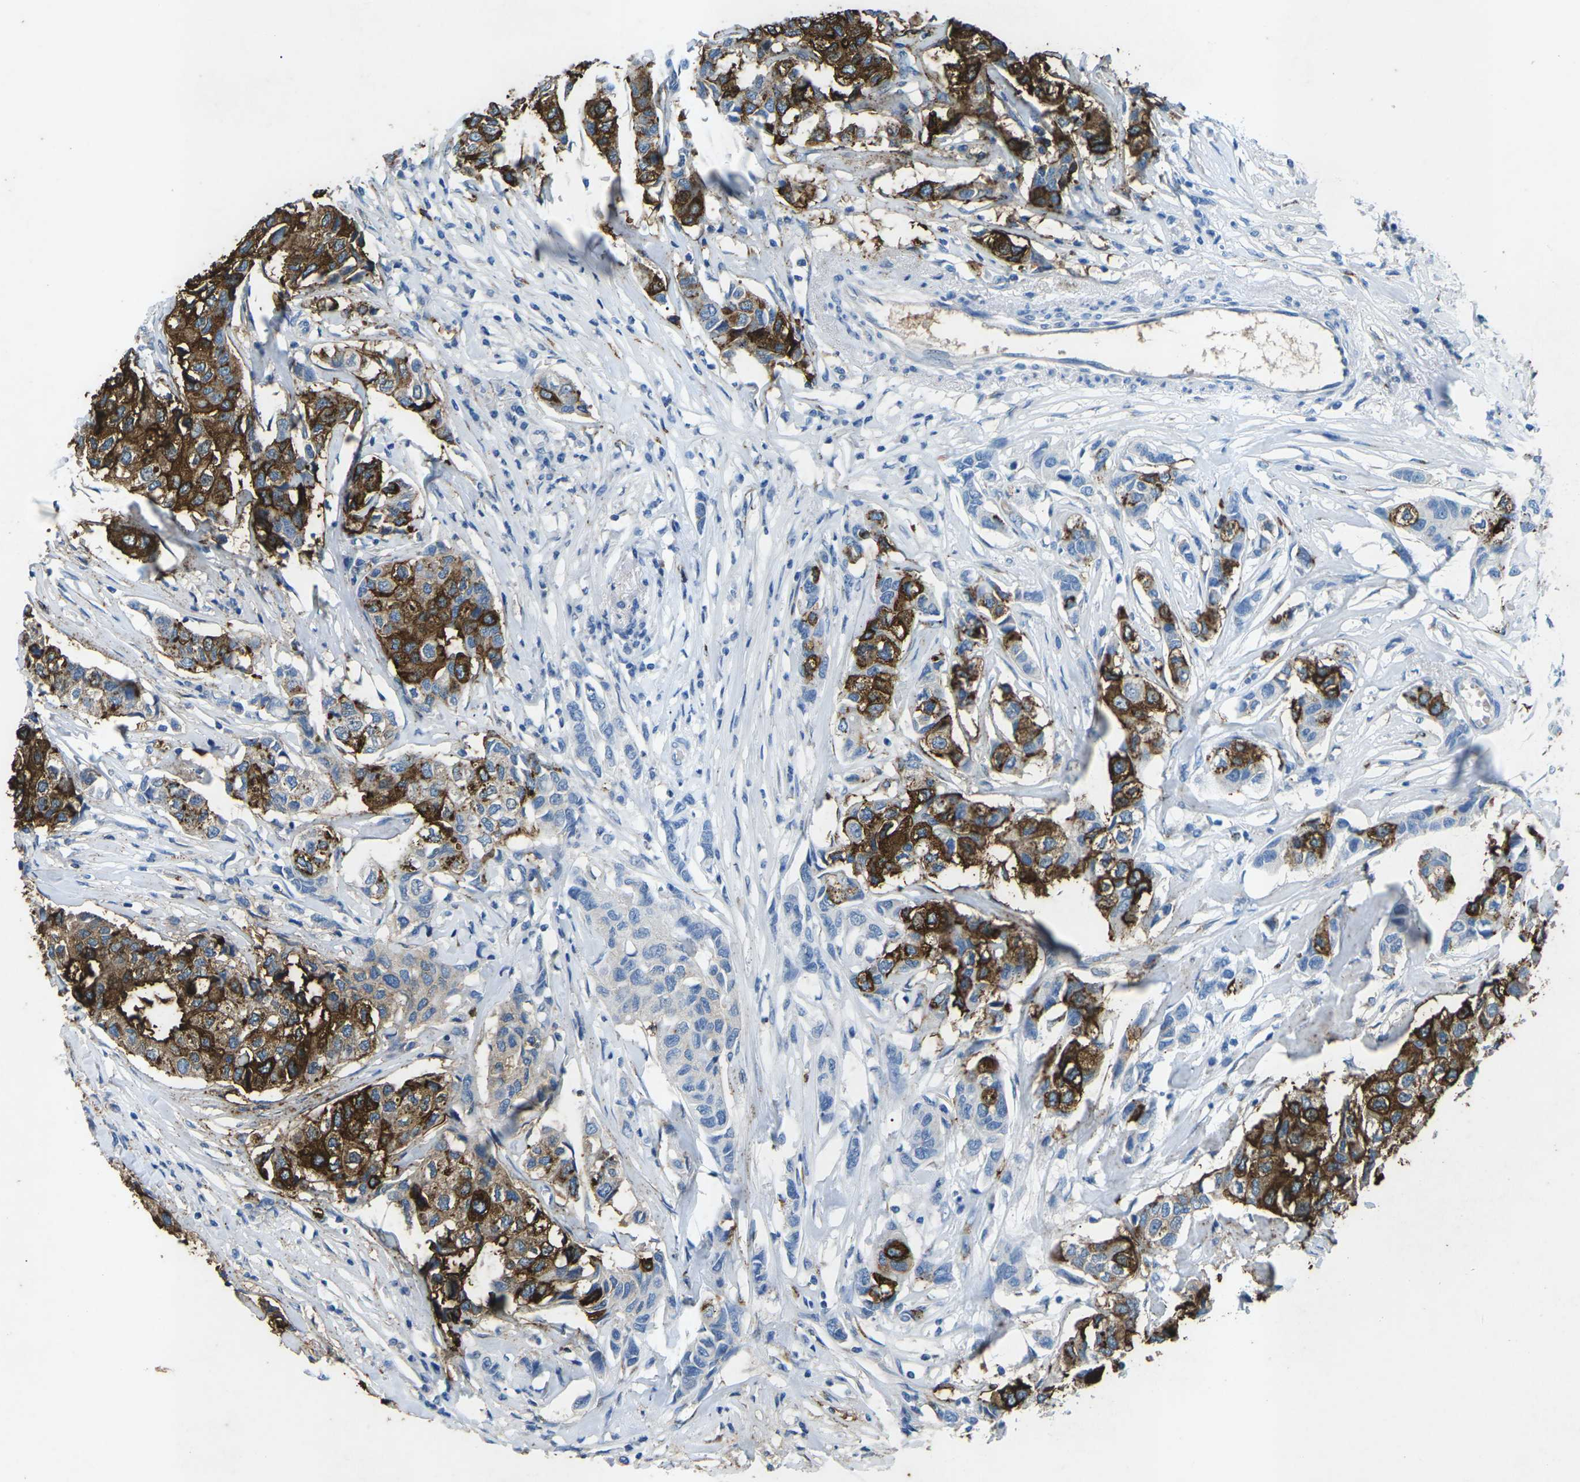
{"staining": {"intensity": "moderate", "quantity": "25%-75%", "location": "cytoplasmic/membranous"}, "tissue": "breast cancer", "cell_type": "Tumor cells", "image_type": "cancer", "snomed": [{"axis": "morphology", "description": "Duct carcinoma"}, {"axis": "topography", "description": "Breast"}], "caption": "Immunohistochemistry (DAB) staining of breast invasive ductal carcinoma displays moderate cytoplasmic/membranous protein expression in approximately 25%-75% of tumor cells.", "gene": "CTAGE1", "patient": {"sex": "female", "age": 80}}